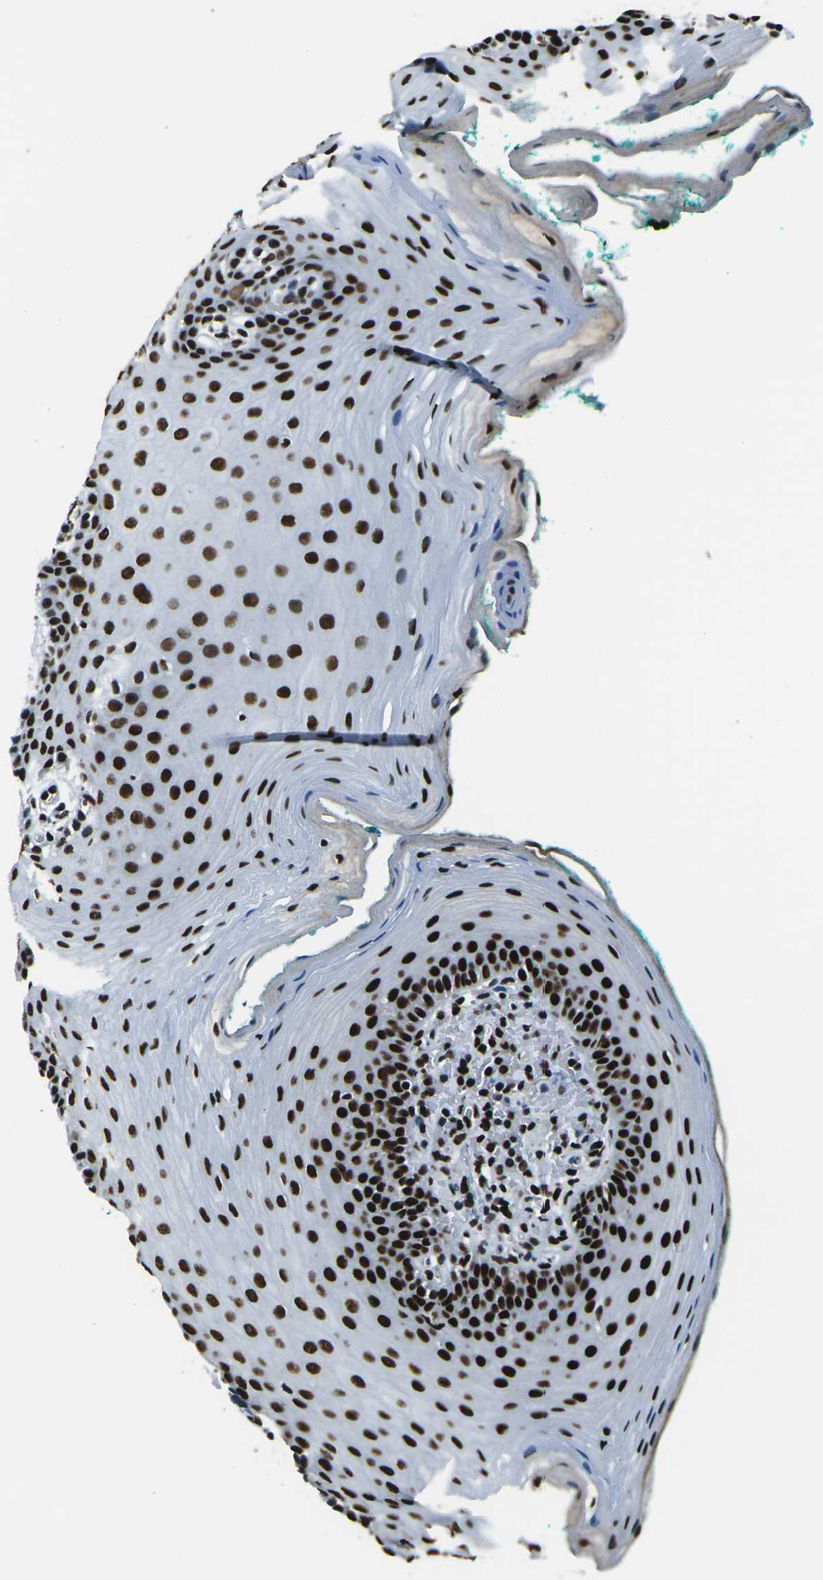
{"staining": {"intensity": "strong", "quantity": ">75%", "location": "nuclear"}, "tissue": "oral mucosa", "cell_type": "Squamous epithelial cells", "image_type": "normal", "snomed": [{"axis": "morphology", "description": "Normal tissue, NOS"}, {"axis": "topography", "description": "Oral tissue"}], "caption": "Benign oral mucosa demonstrates strong nuclear expression in about >75% of squamous epithelial cells (DAB IHC with brightfield microscopy, high magnification)..", "gene": "HNRNPL", "patient": {"sex": "male", "age": 58}}